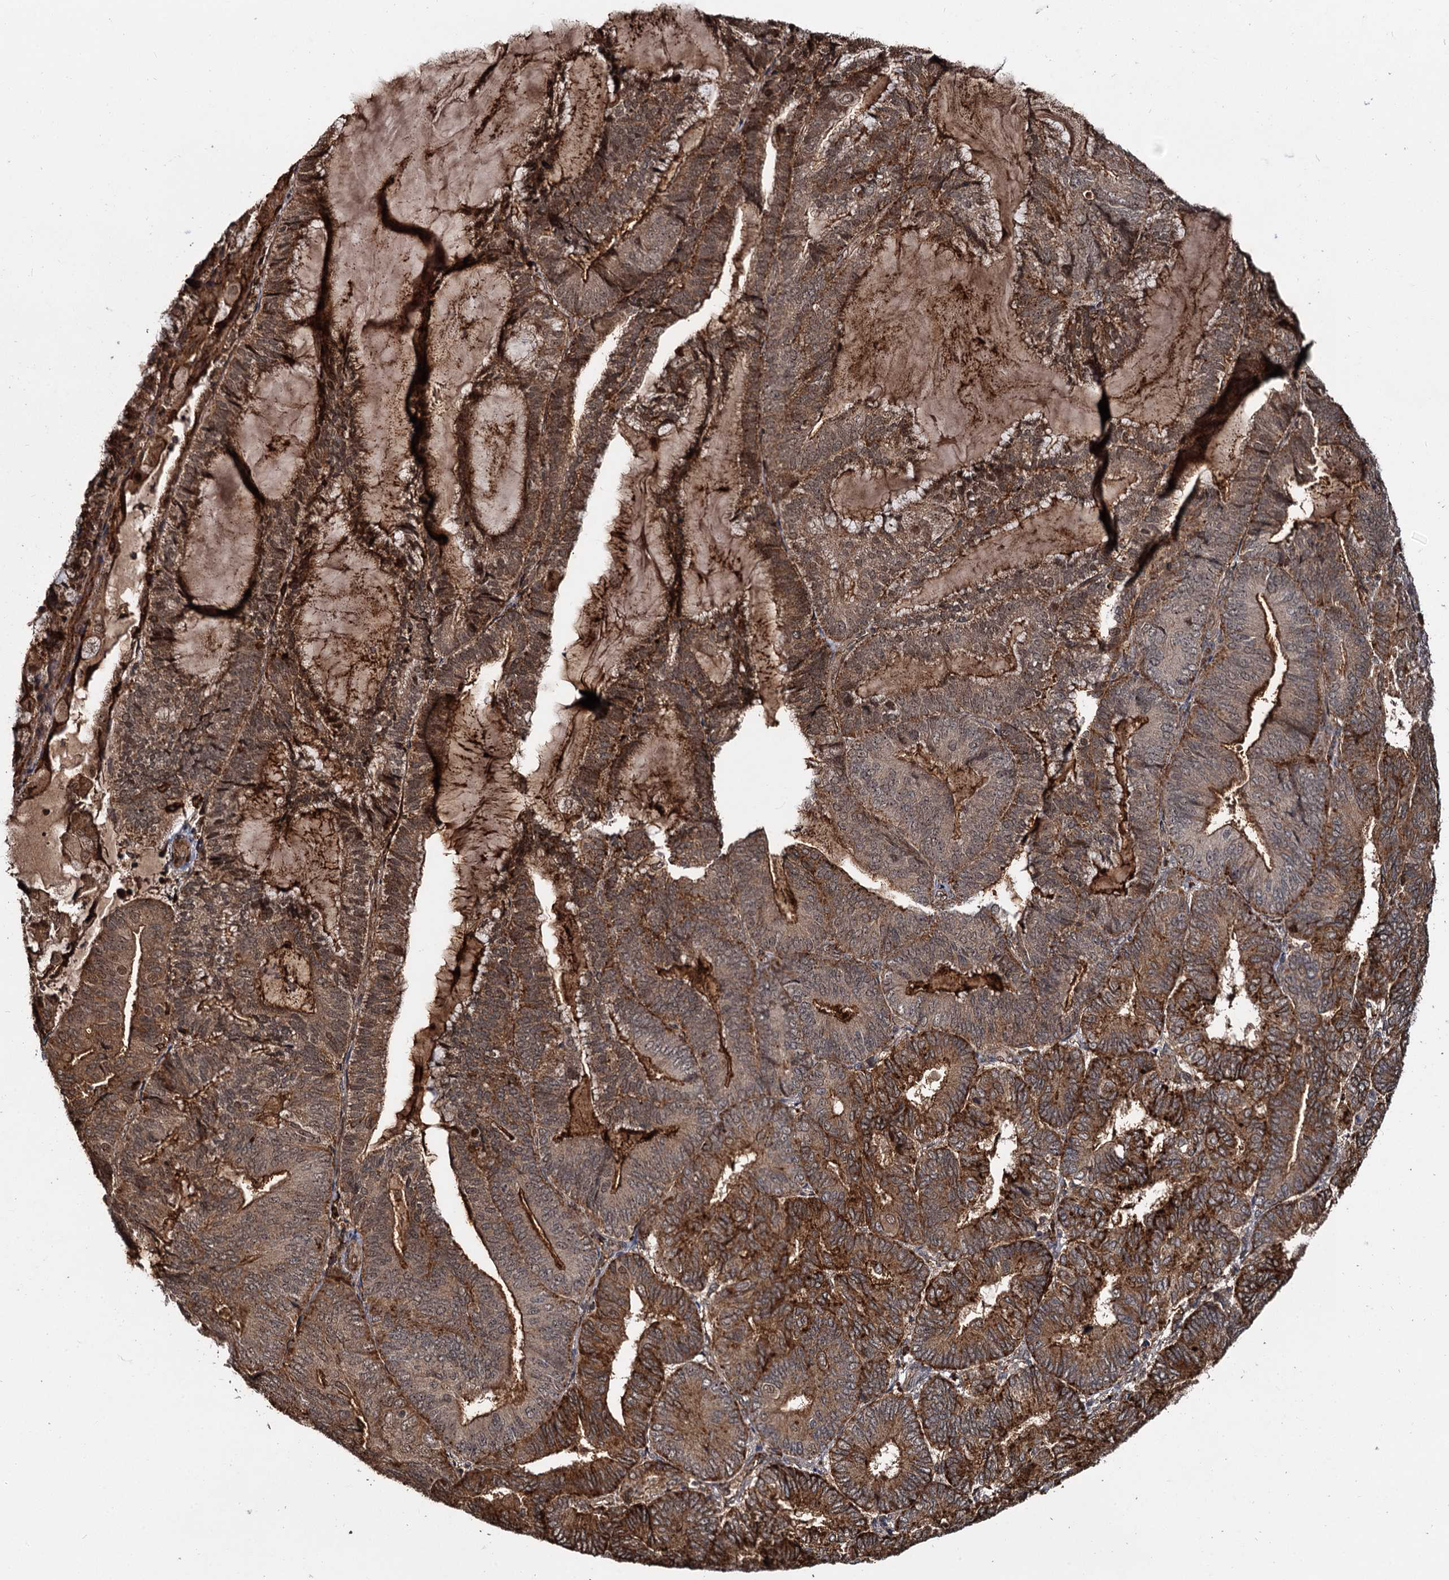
{"staining": {"intensity": "strong", "quantity": "25%-75%", "location": "cytoplasmic/membranous"}, "tissue": "endometrial cancer", "cell_type": "Tumor cells", "image_type": "cancer", "snomed": [{"axis": "morphology", "description": "Adenocarcinoma, NOS"}, {"axis": "topography", "description": "Endometrium"}], "caption": "Immunohistochemical staining of human adenocarcinoma (endometrial) reveals high levels of strong cytoplasmic/membranous expression in approximately 25%-75% of tumor cells.", "gene": "CEP192", "patient": {"sex": "female", "age": 81}}